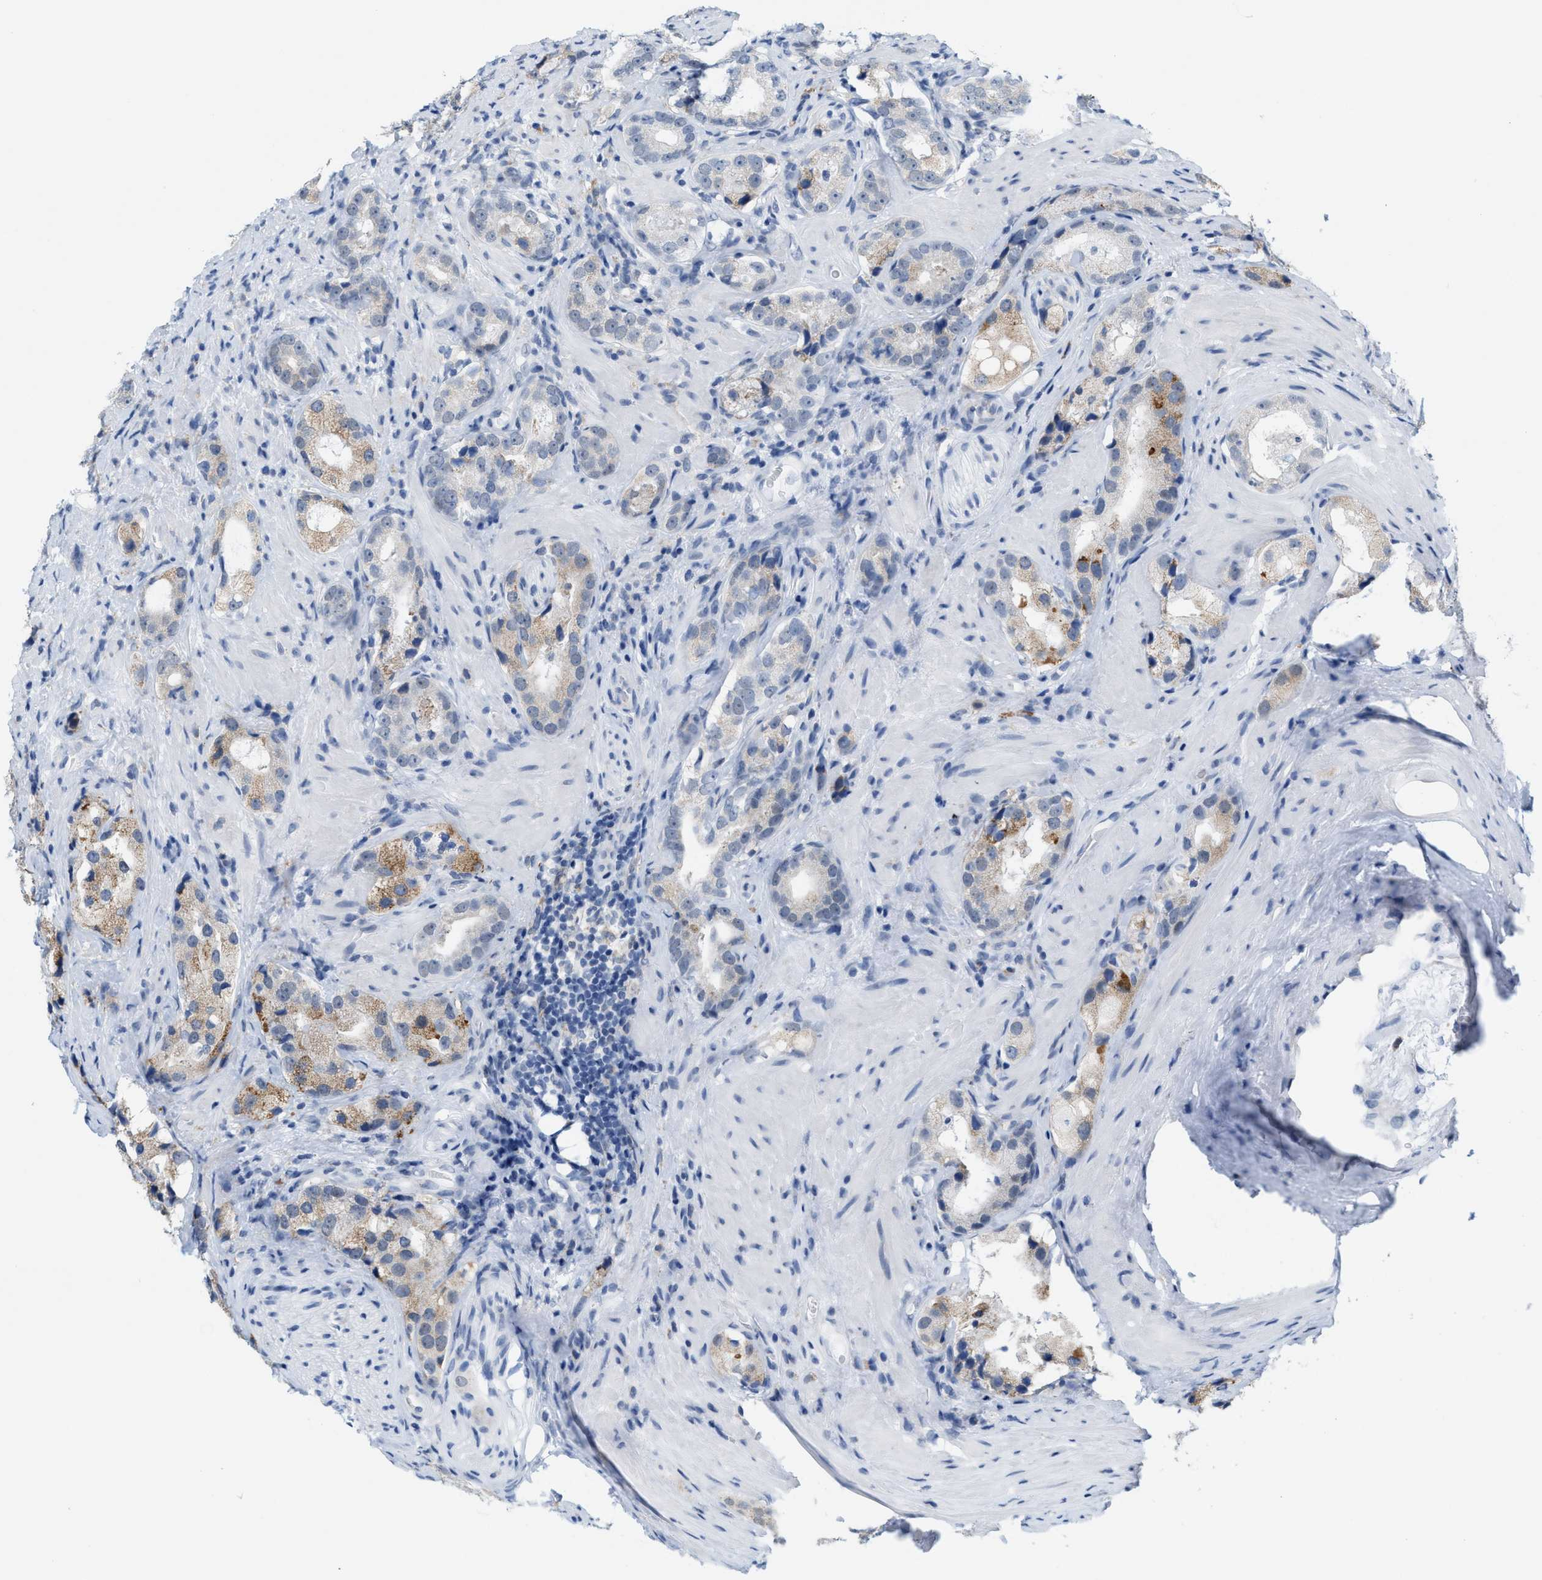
{"staining": {"intensity": "moderate", "quantity": "25%-75%", "location": "cytoplasmic/membranous"}, "tissue": "prostate cancer", "cell_type": "Tumor cells", "image_type": "cancer", "snomed": [{"axis": "morphology", "description": "Adenocarcinoma, High grade"}, {"axis": "topography", "description": "Prostate"}], "caption": "High-grade adenocarcinoma (prostate) stained for a protein reveals moderate cytoplasmic/membranous positivity in tumor cells. The protein is stained brown, and the nuclei are stained in blue (DAB (3,3'-diaminobenzidine) IHC with brightfield microscopy, high magnification).", "gene": "KIFC3", "patient": {"sex": "male", "age": 63}}